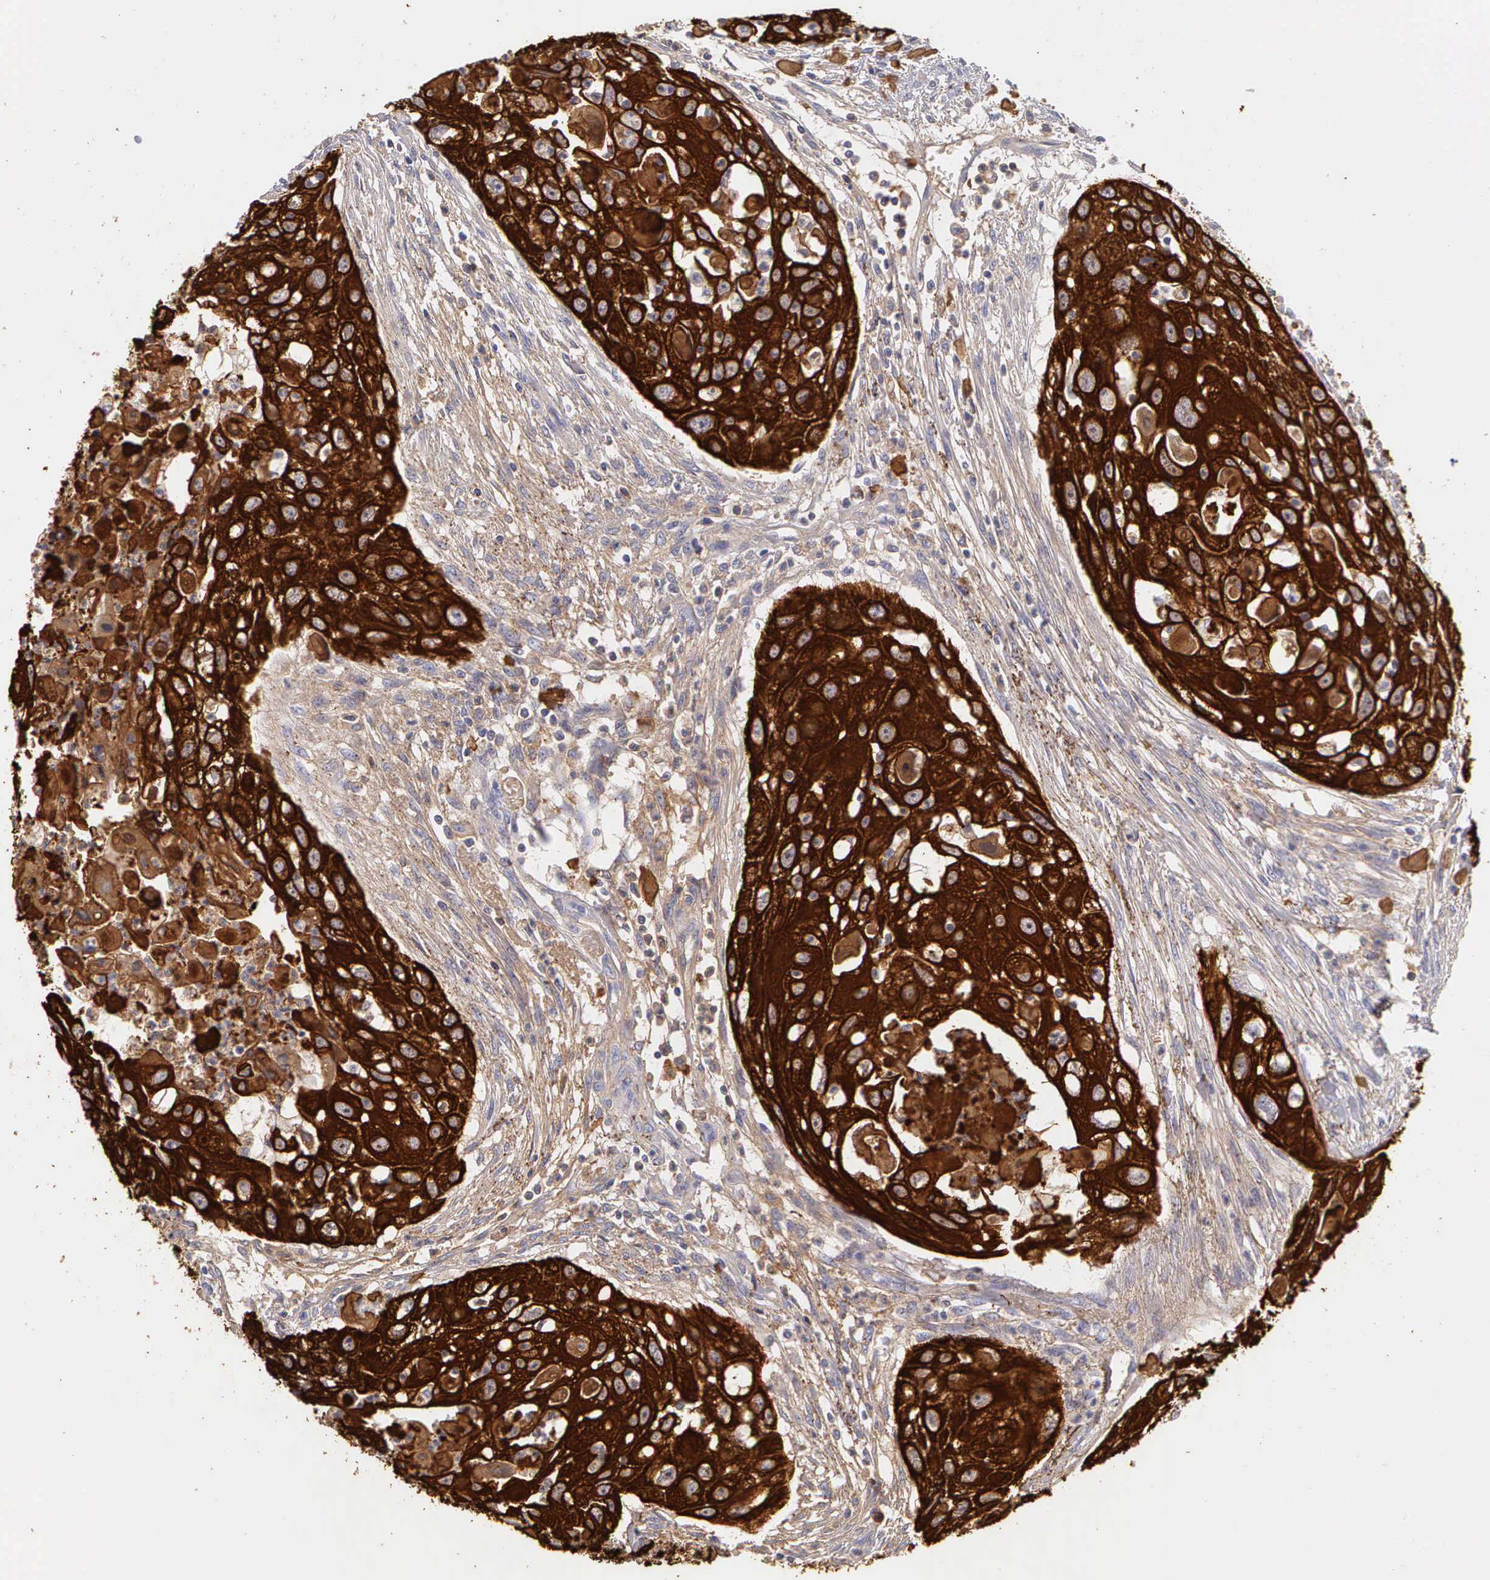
{"staining": {"intensity": "strong", "quantity": ">75%", "location": "cytoplasmic/membranous"}, "tissue": "head and neck cancer", "cell_type": "Tumor cells", "image_type": "cancer", "snomed": [{"axis": "morphology", "description": "Squamous cell carcinoma, NOS"}, {"axis": "topography", "description": "Head-Neck"}], "caption": "Approximately >75% of tumor cells in squamous cell carcinoma (head and neck) exhibit strong cytoplasmic/membranous protein positivity as visualized by brown immunohistochemical staining.", "gene": "KRT17", "patient": {"sex": "male", "age": 64}}